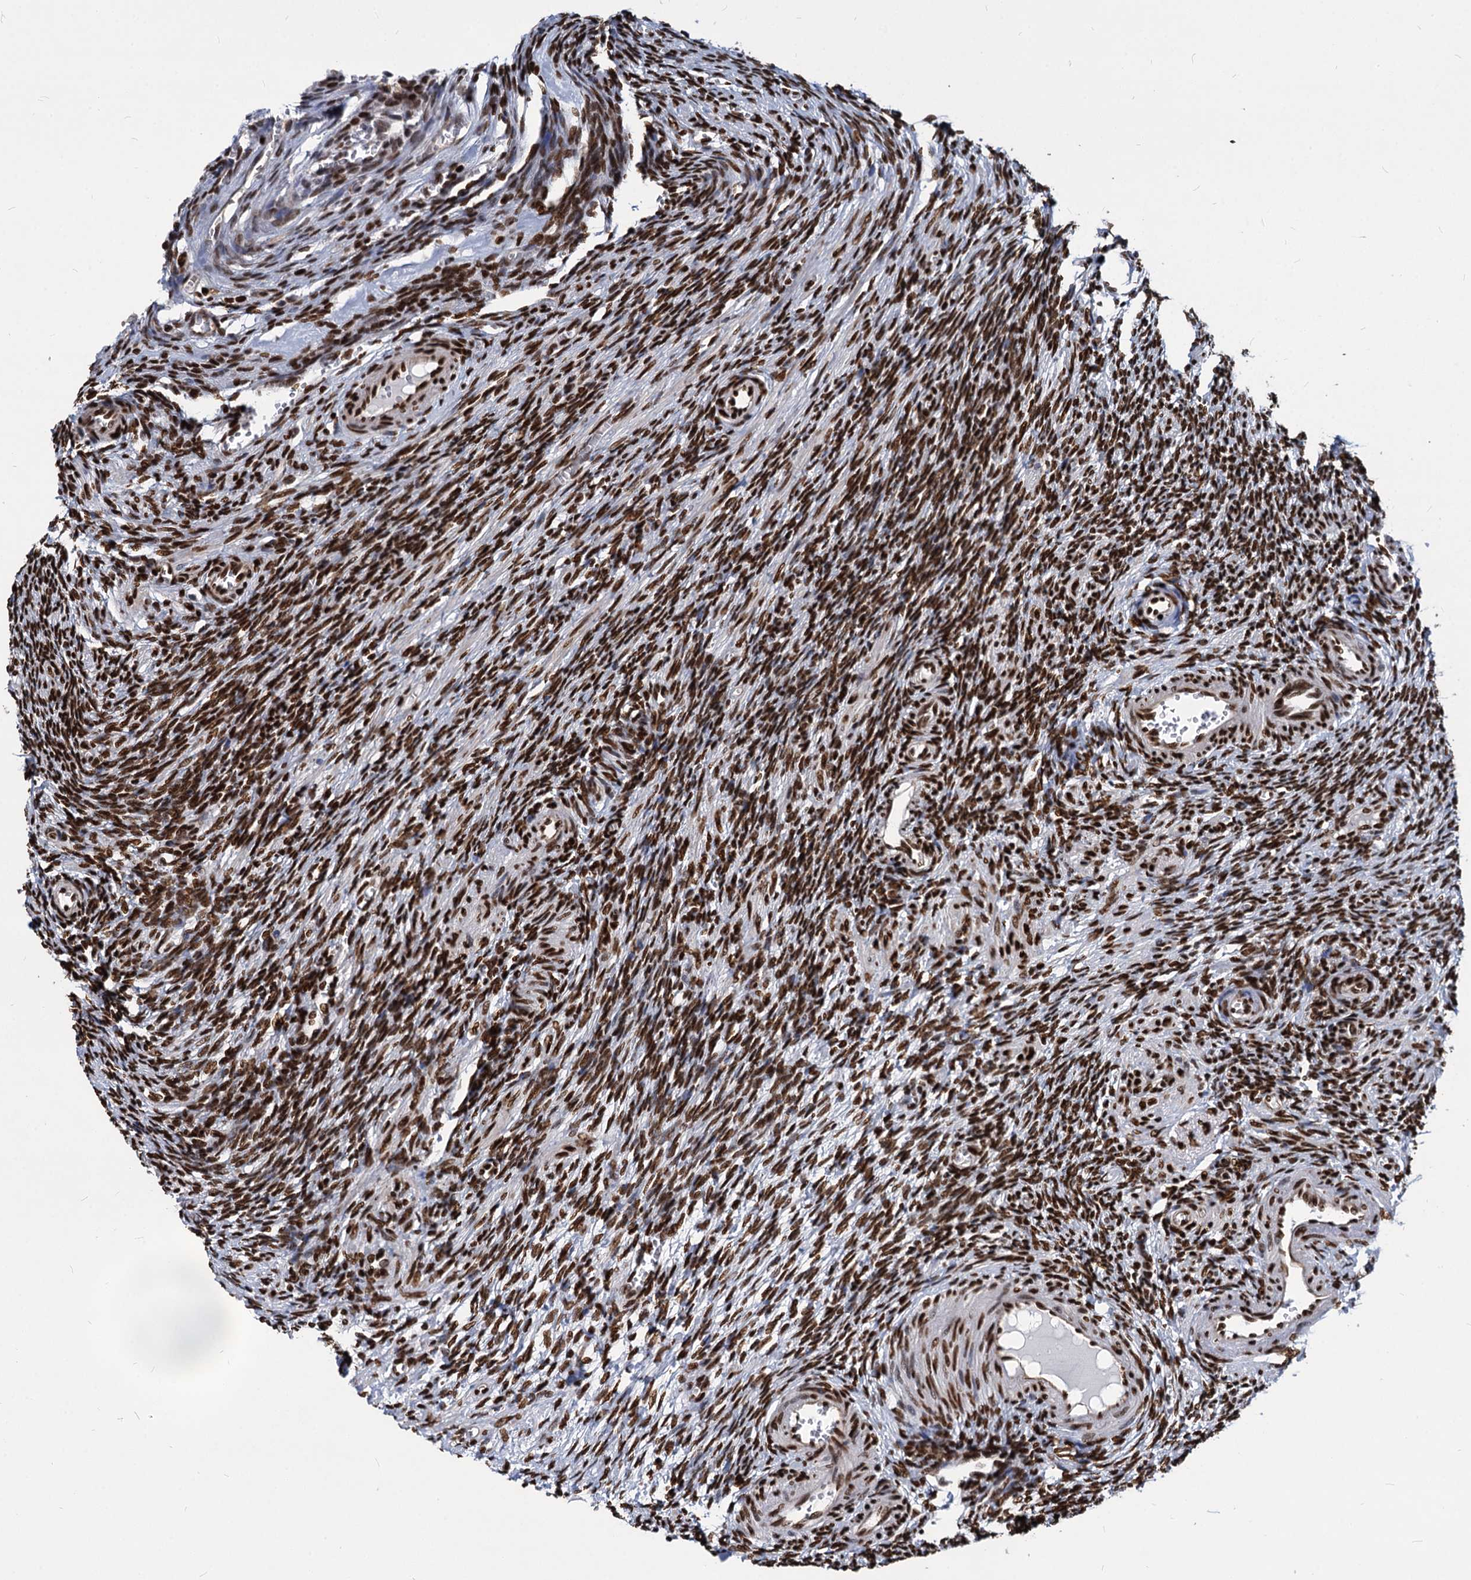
{"staining": {"intensity": "strong", "quantity": ">75%", "location": "nuclear"}, "tissue": "ovary", "cell_type": "Follicle cells", "image_type": "normal", "snomed": [{"axis": "morphology", "description": "Normal tissue, NOS"}, {"axis": "topography", "description": "Ovary"}], "caption": "Immunohistochemical staining of benign ovary shows strong nuclear protein expression in approximately >75% of follicle cells. (Brightfield microscopy of DAB IHC at high magnification).", "gene": "MECP2", "patient": {"sex": "female", "age": 27}}